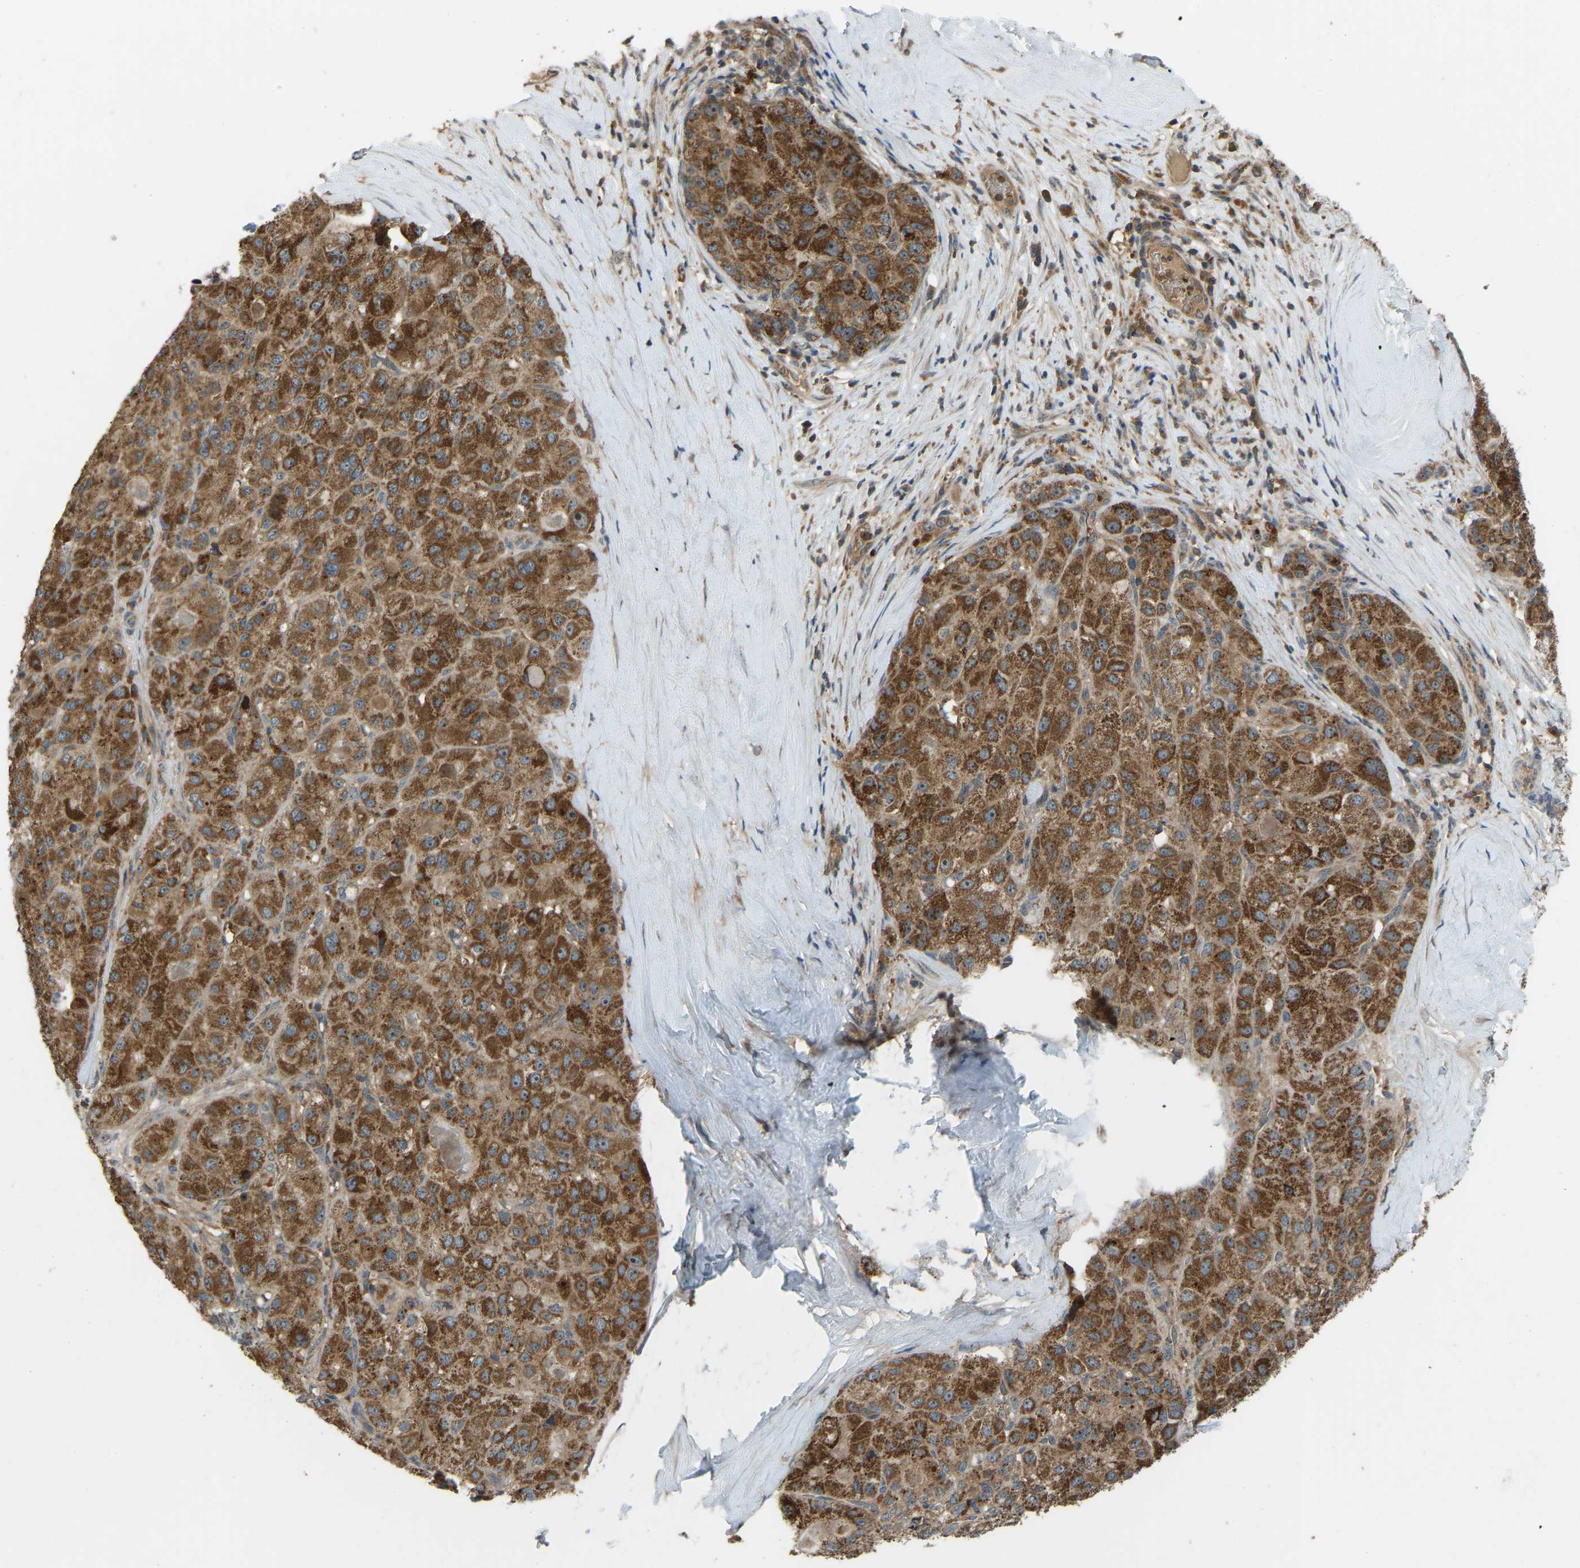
{"staining": {"intensity": "strong", "quantity": ">75%", "location": "cytoplasmic/membranous"}, "tissue": "liver cancer", "cell_type": "Tumor cells", "image_type": "cancer", "snomed": [{"axis": "morphology", "description": "Carcinoma, Hepatocellular, NOS"}, {"axis": "topography", "description": "Liver"}], "caption": "IHC image of human liver cancer stained for a protein (brown), which displays high levels of strong cytoplasmic/membranous positivity in about >75% of tumor cells.", "gene": "ZNF71", "patient": {"sex": "male", "age": 80}}